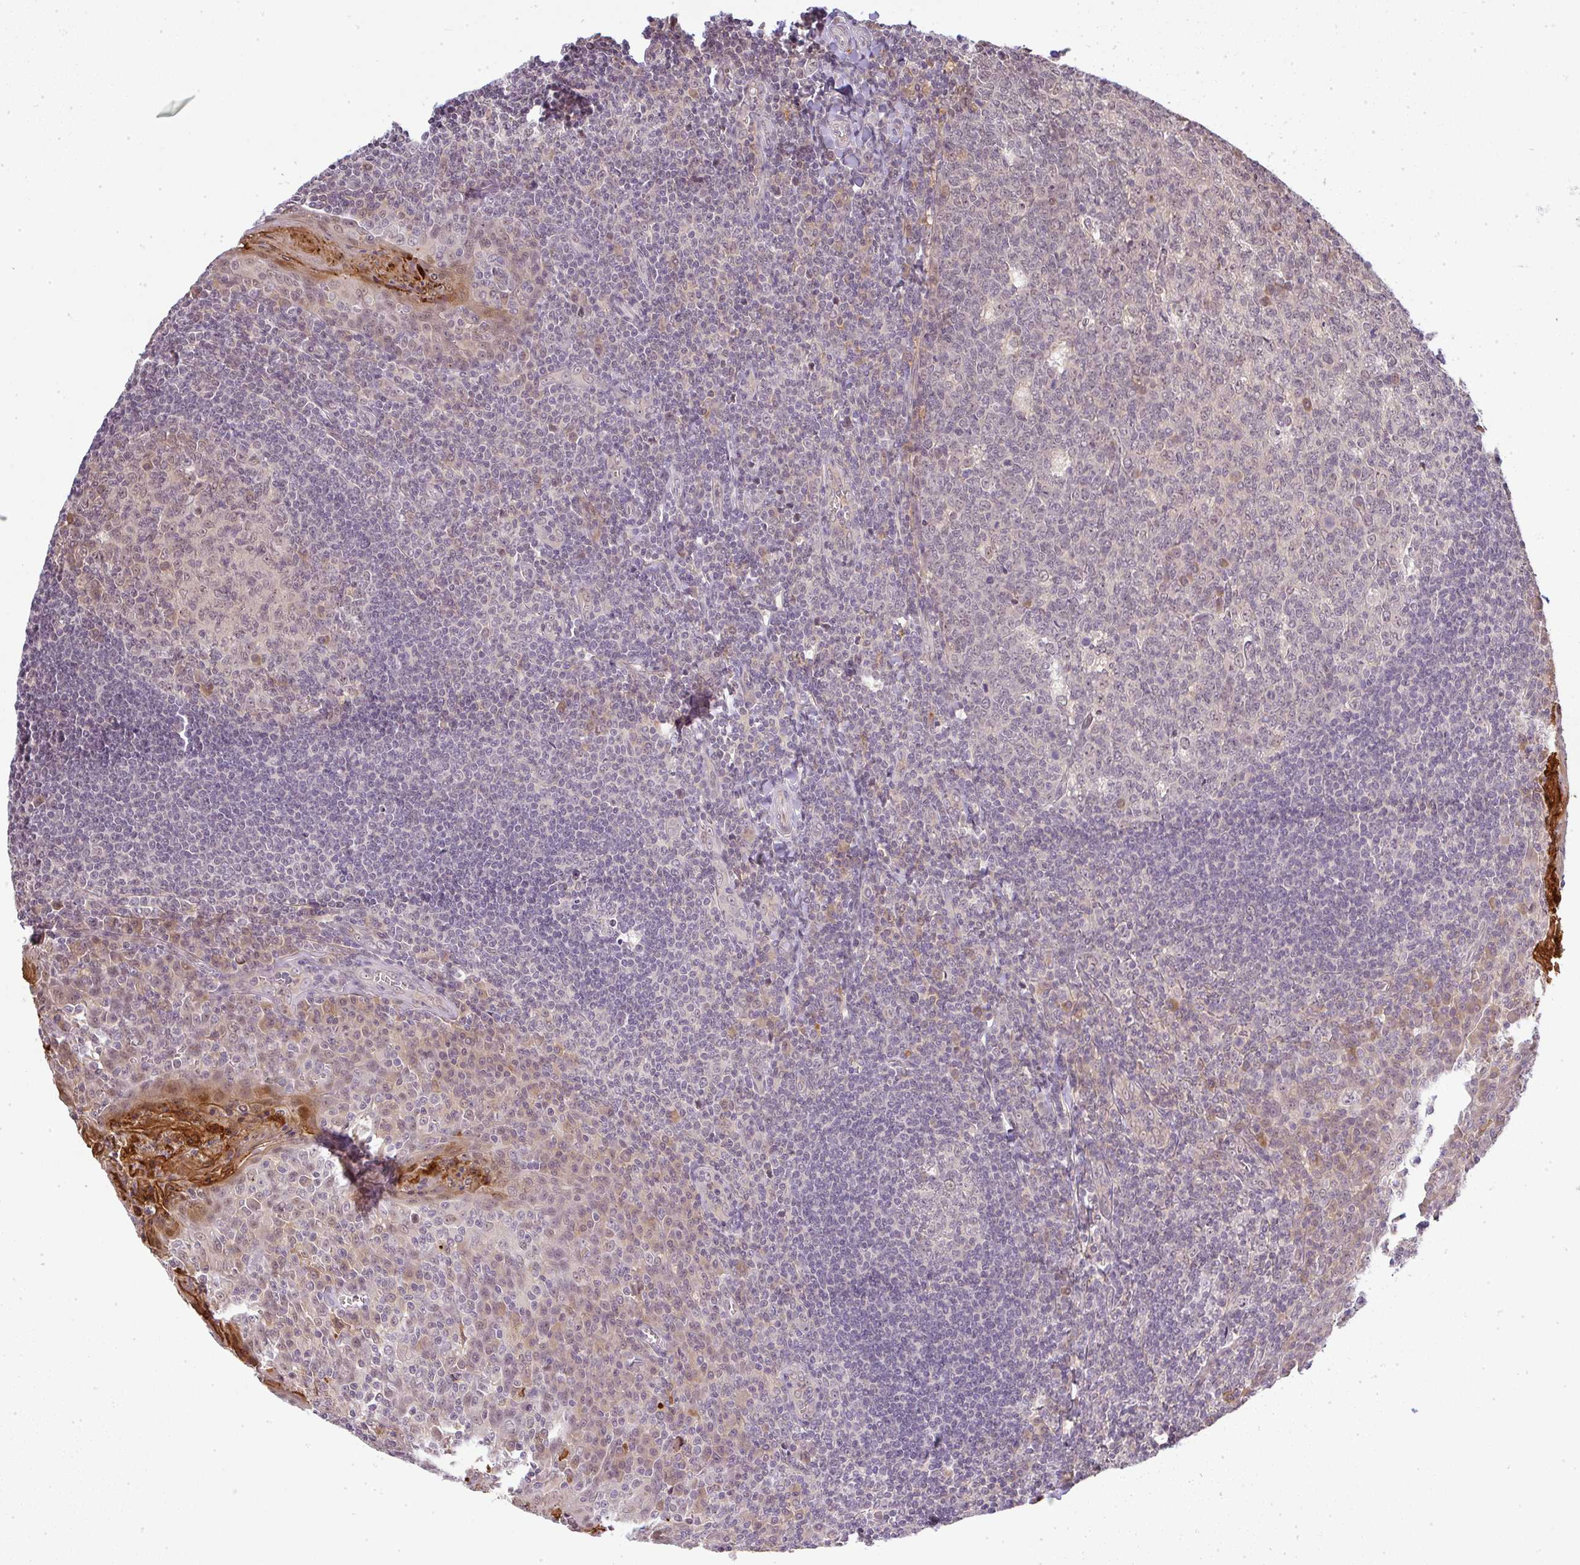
{"staining": {"intensity": "weak", "quantity": "<25%", "location": "cytoplasmic/membranous"}, "tissue": "tonsil", "cell_type": "Germinal center cells", "image_type": "normal", "snomed": [{"axis": "morphology", "description": "Normal tissue, NOS"}, {"axis": "topography", "description": "Tonsil"}], "caption": "Immunohistochemistry image of benign human tonsil stained for a protein (brown), which demonstrates no positivity in germinal center cells. The staining is performed using DAB brown chromogen with nuclei counter-stained in using hematoxylin.", "gene": "FAM153A", "patient": {"sex": "male", "age": 27}}